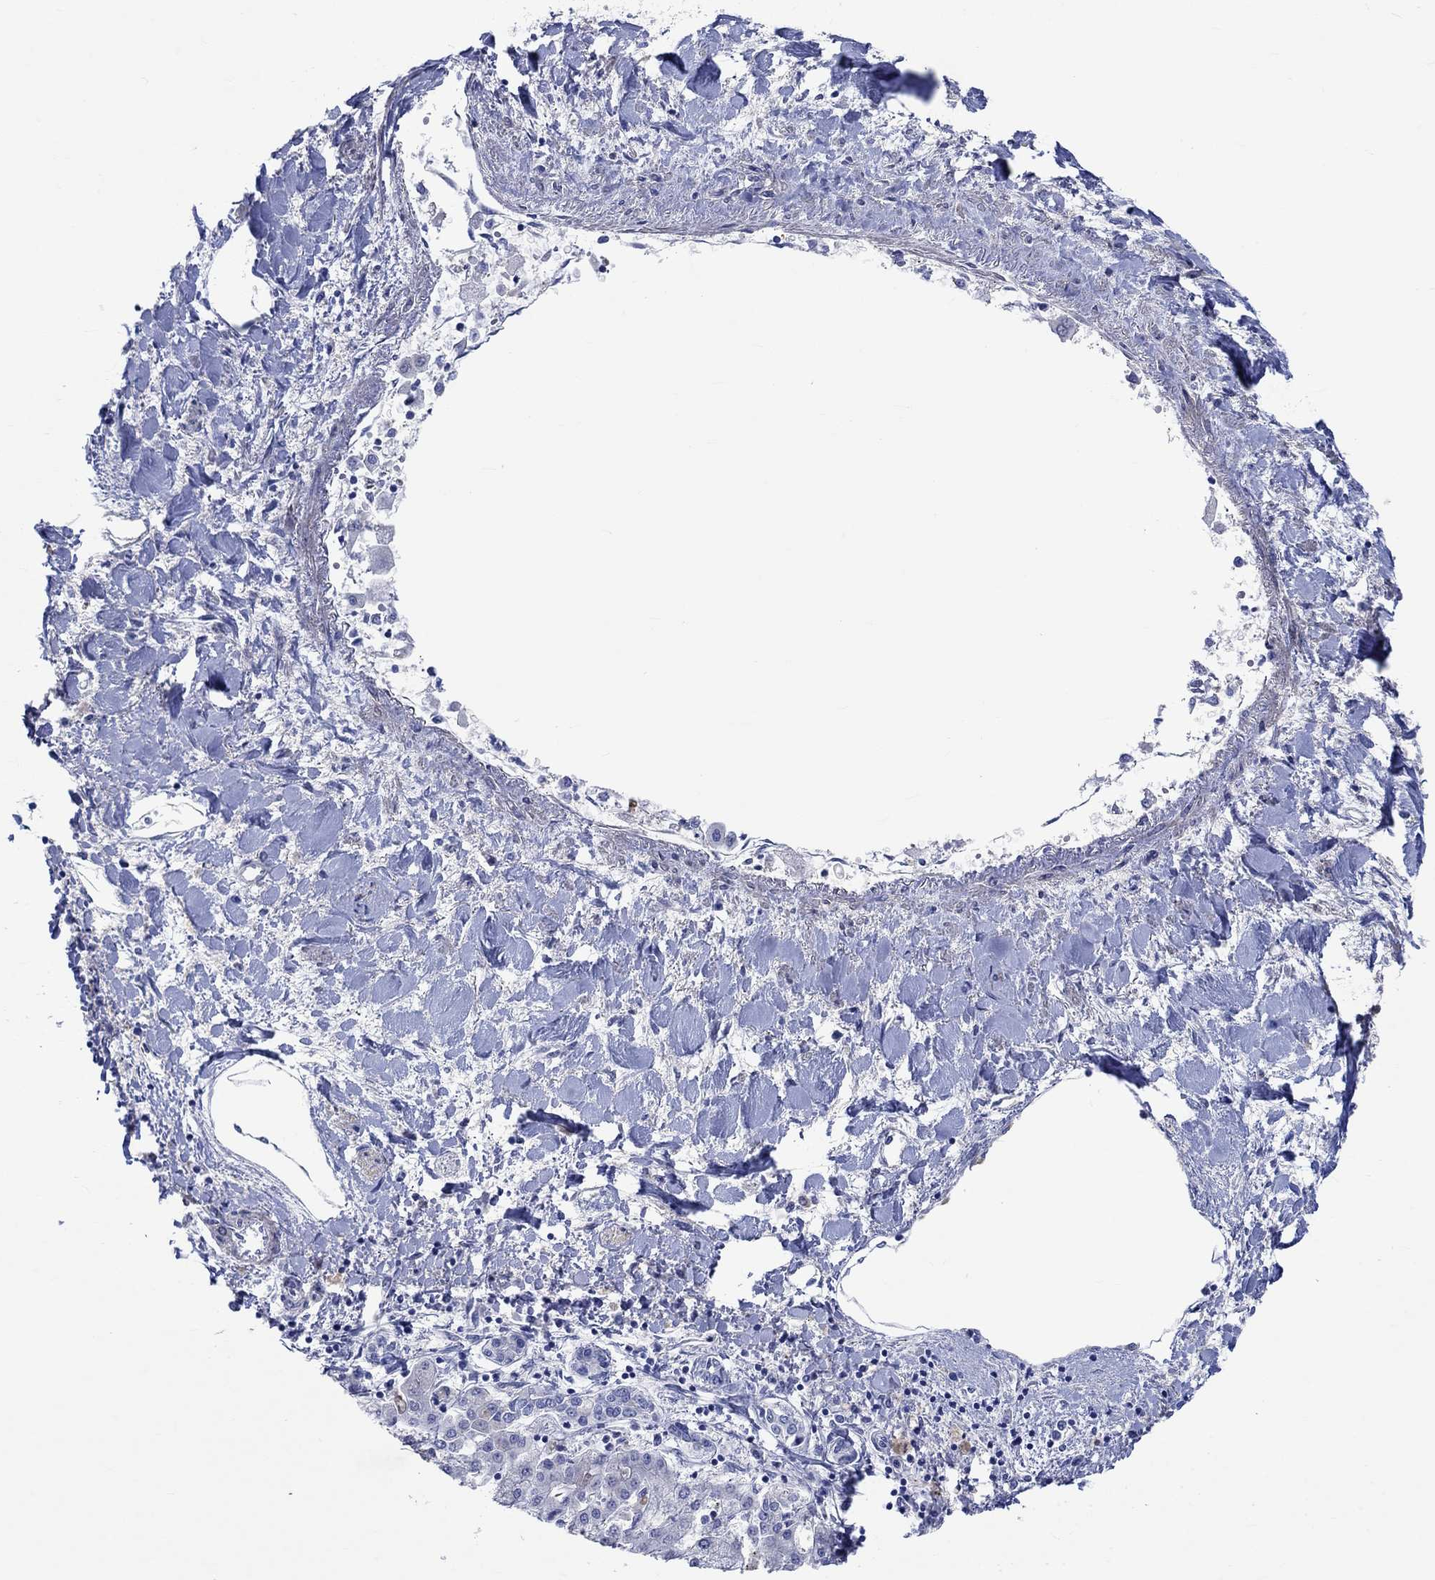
{"staining": {"intensity": "negative", "quantity": "none", "location": "none"}, "tissue": "liver cancer", "cell_type": "Tumor cells", "image_type": "cancer", "snomed": [{"axis": "morphology", "description": "Cholangiocarcinoma"}, {"axis": "topography", "description": "Liver"}], "caption": "This is an IHC image of liver cancer. There is no expression in tumor cells.", "gene": "SHISA4", "patient": {"sex": "female", "age": 64}}